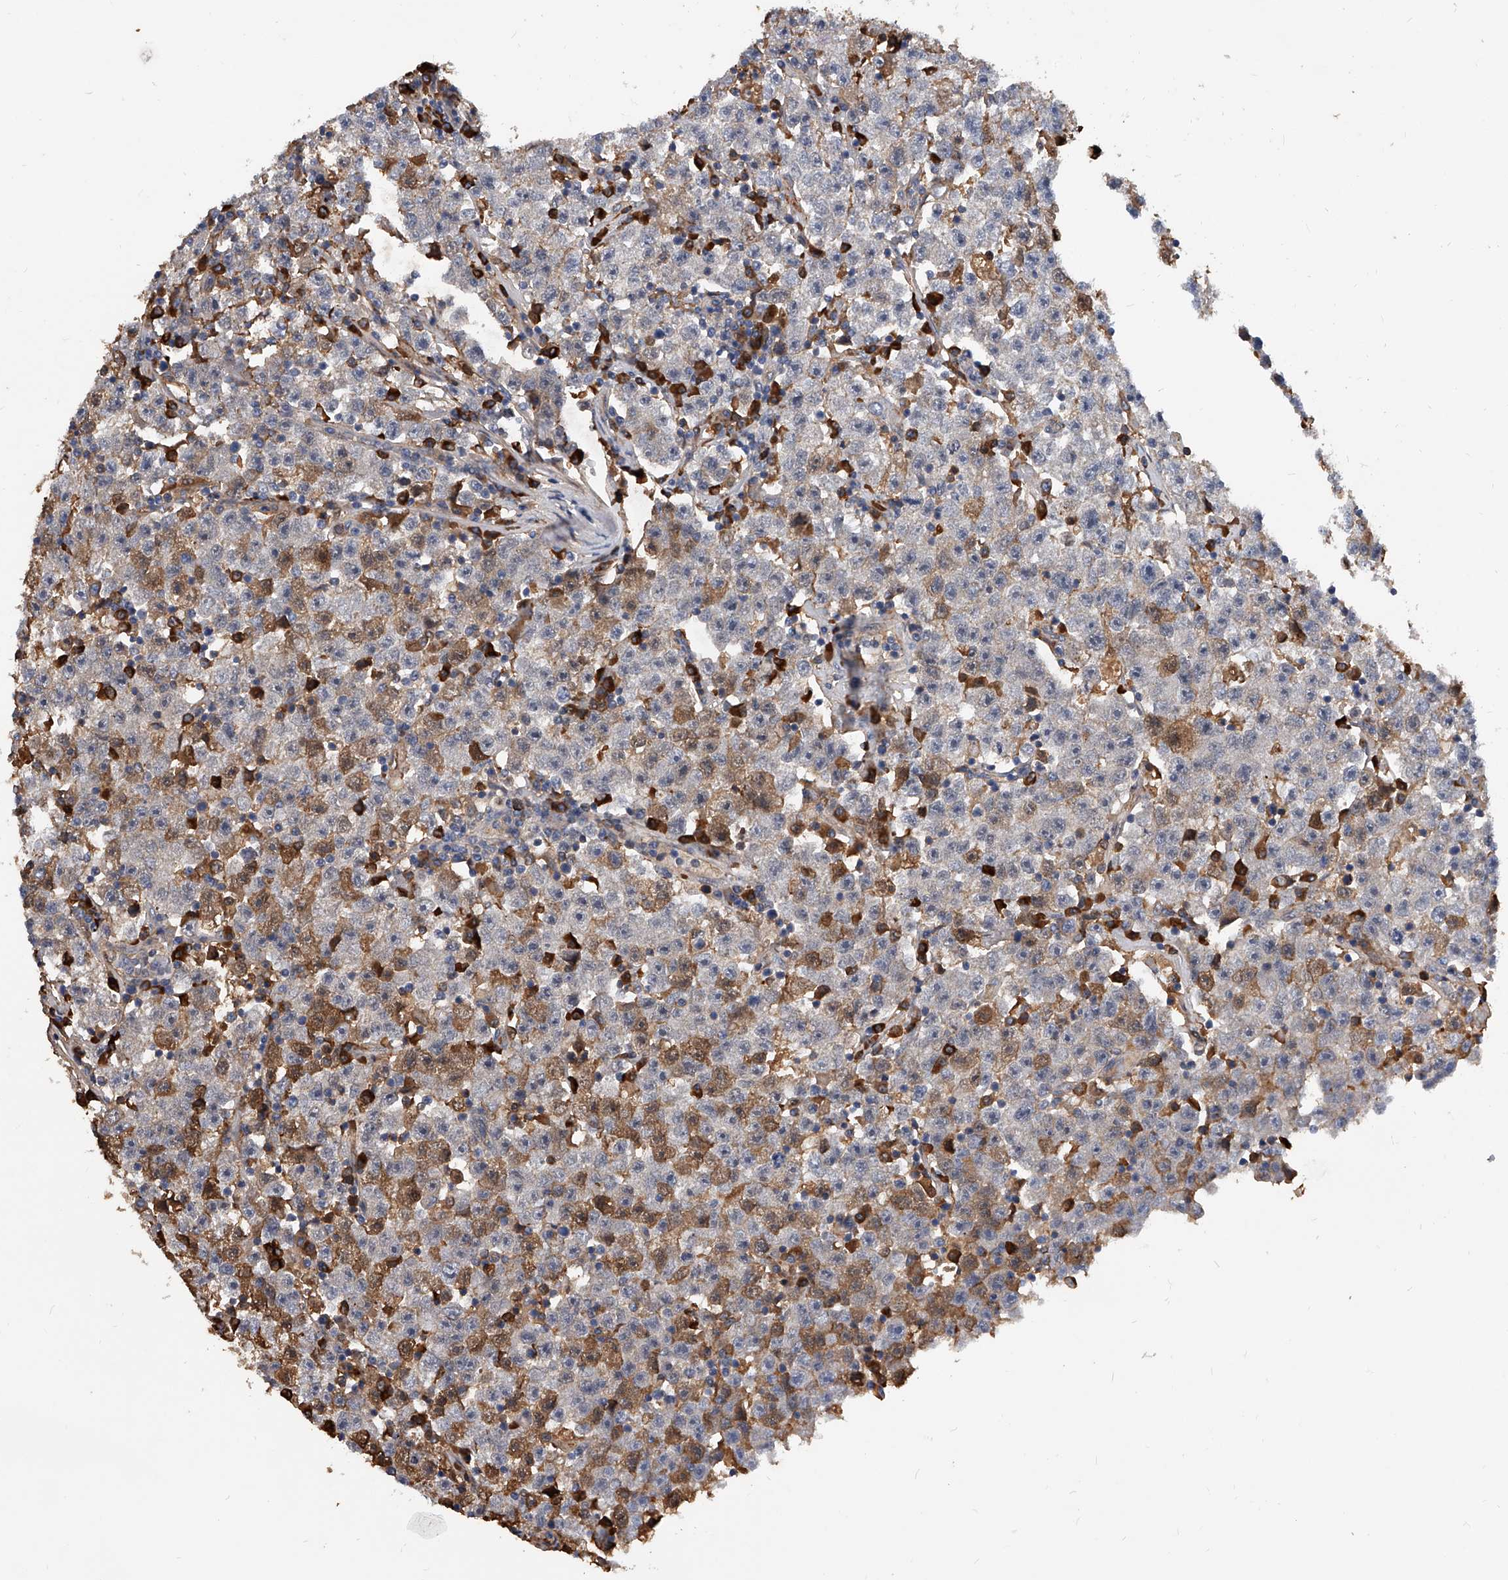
{"staining": {"intensity": "negative", "quantity": "none", "location": "none"}, "tissue": "testis cancer", "cell_type": "Tumor cells", "image_type": "cancer", "snomed": [{"axis": "morphology", "description": "Seminoma, NOS"}, {"axis": "topography", "description": "Testis"}], "caption": "DAB immunohistochemical staining of human testis seminoma reveals no significant staining in tumor cells.", "gene": "ZNF25", "patient": {"sex": "male", "age": 22}}